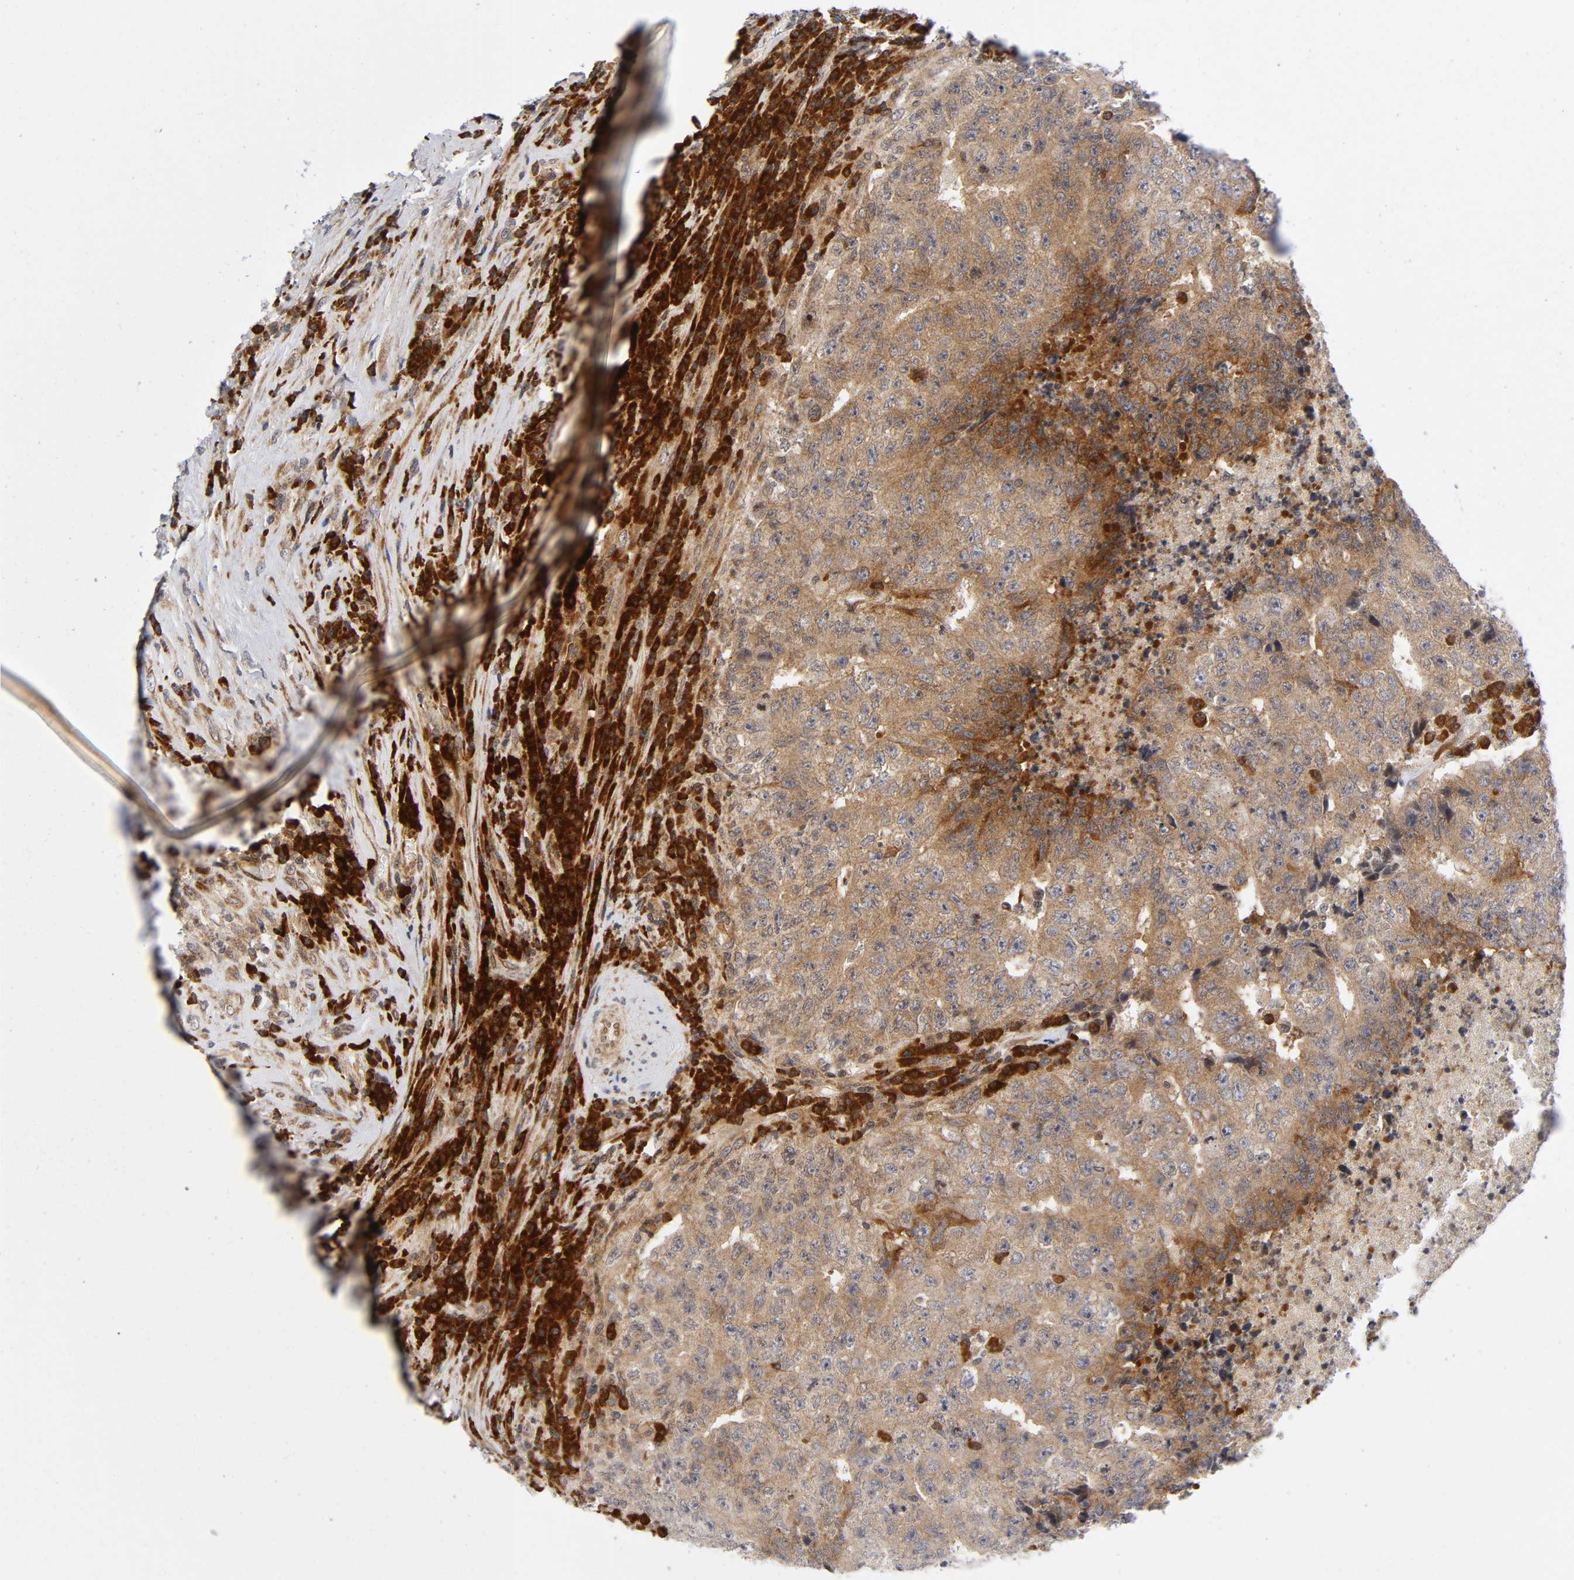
{"staining": {"intensity": "moderate", "quantity": ">75%", "location": "cytoplasmic/membranous"}, "tissue": "testis cancer", "cell_type": "Tumor cells", "image_type": "cancer", "snomed": [{"axis": "morphology", "description": "Necrosis, NOS"}, {"axis": "morphology", "description": "Carcinoma, Embryonal, NOS"}, {"axis": "topography", "description": "Testis"}], "caption": "Moderate cytoplasmic/membranous protein positivity is present in about >75% of tumor cells in testis cancer (embryonal carcinoma). (Stains: DAB in brown, nuclei in blue, Microscopy: brightfield microscopy at high magnification).", "gene": "EIF5", "patient": {"sex": "male", "age": 19}}